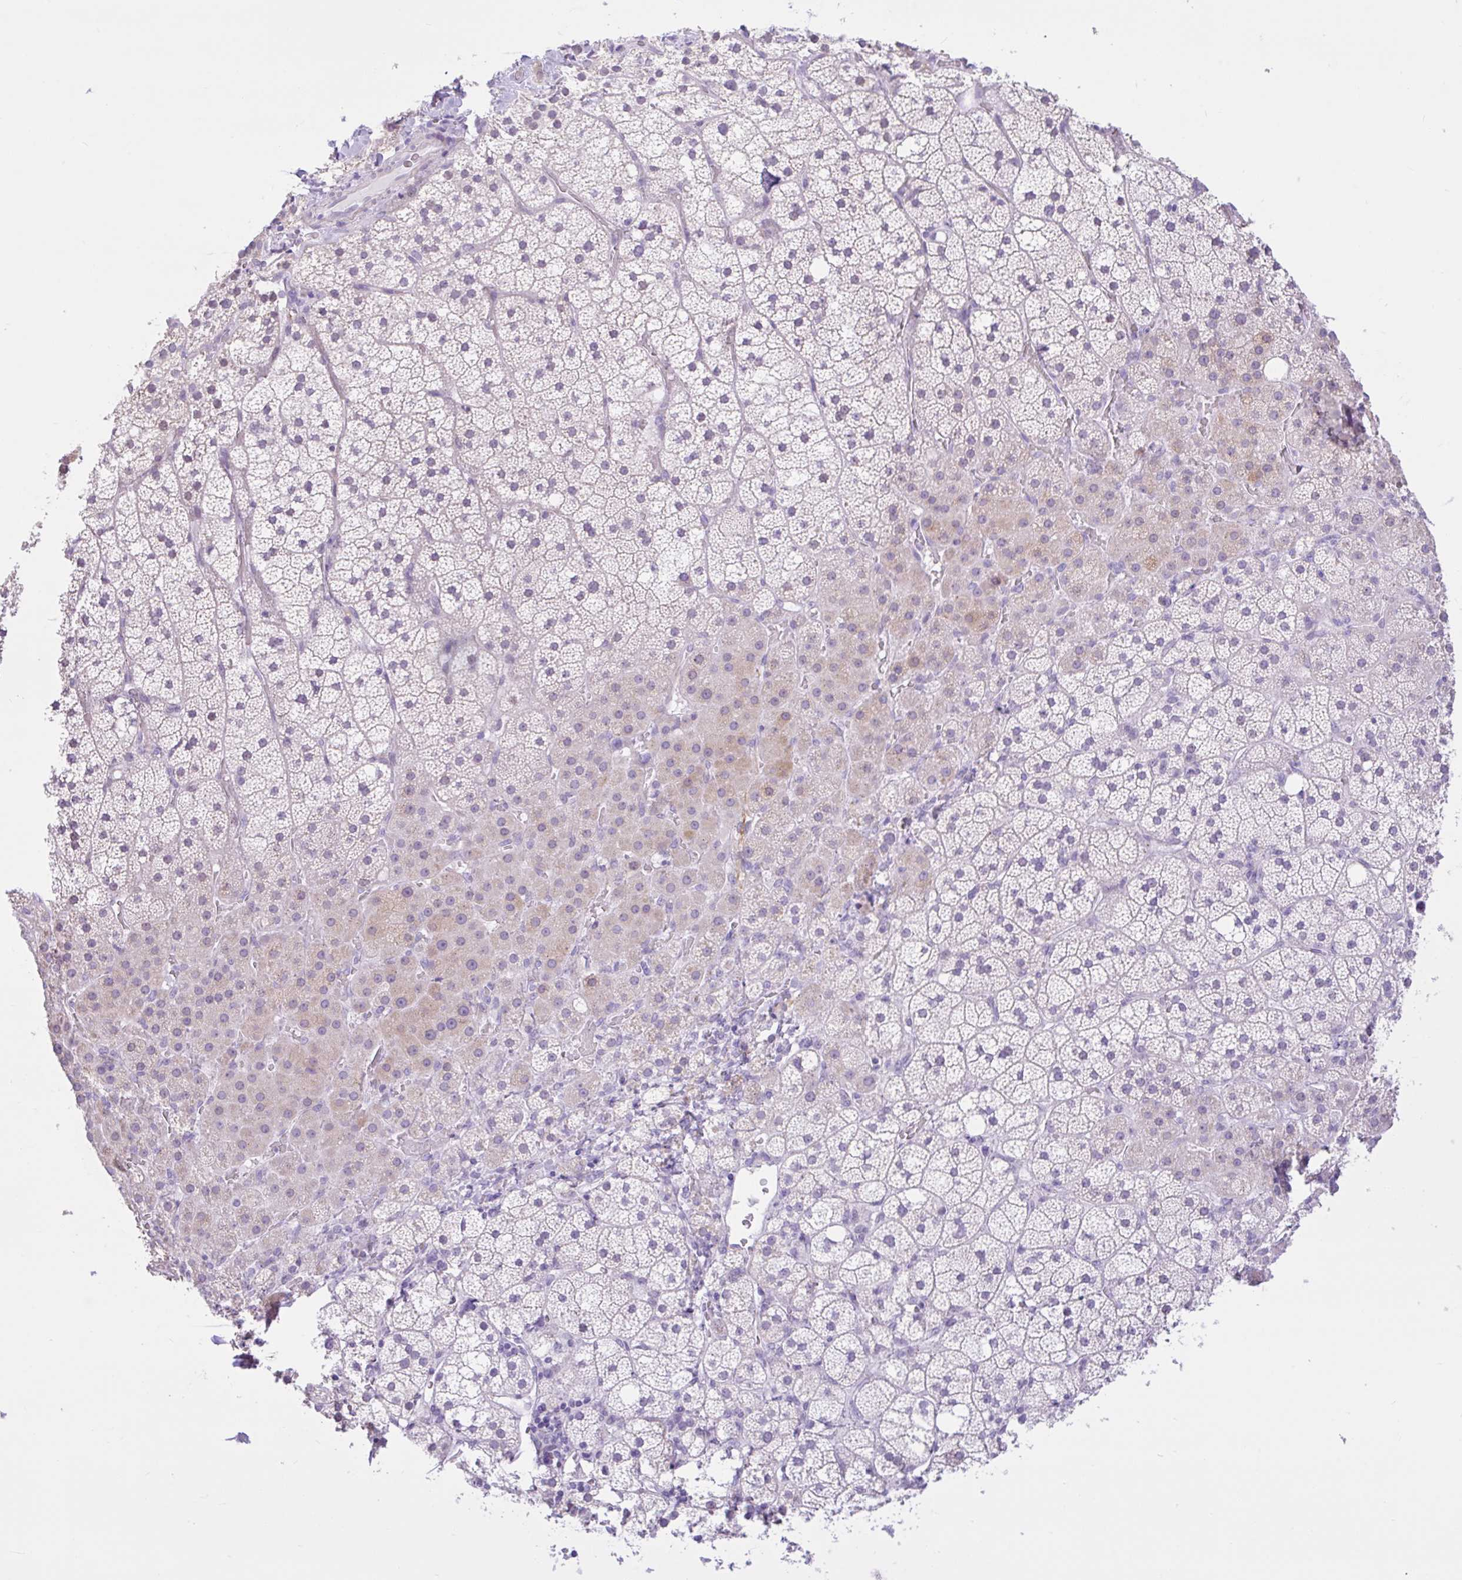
{"staining": {"intensity": "weak", "quantity": "<25%", "location": "cytoplasmic/membranous"}, "tissue": "adrenal gland", "cell_type": "Glandular cells", "image_type": "normal", "snomed": [{"axis": "morphology", "description": "Normal tissue, NOS"}, {"axis": "topography", "description": "Adrenal gland"}], "caption": "Unremarkable adrenal gland was stained to show a protein in brown. There is no significant positivity in glandular cells. (DAB (3,3'-diaminobenzidine) immunohistochemistry with hematoxylin counter stain).", "gene": "REEP1", "patient": {"sex": "male", "age": 53}}